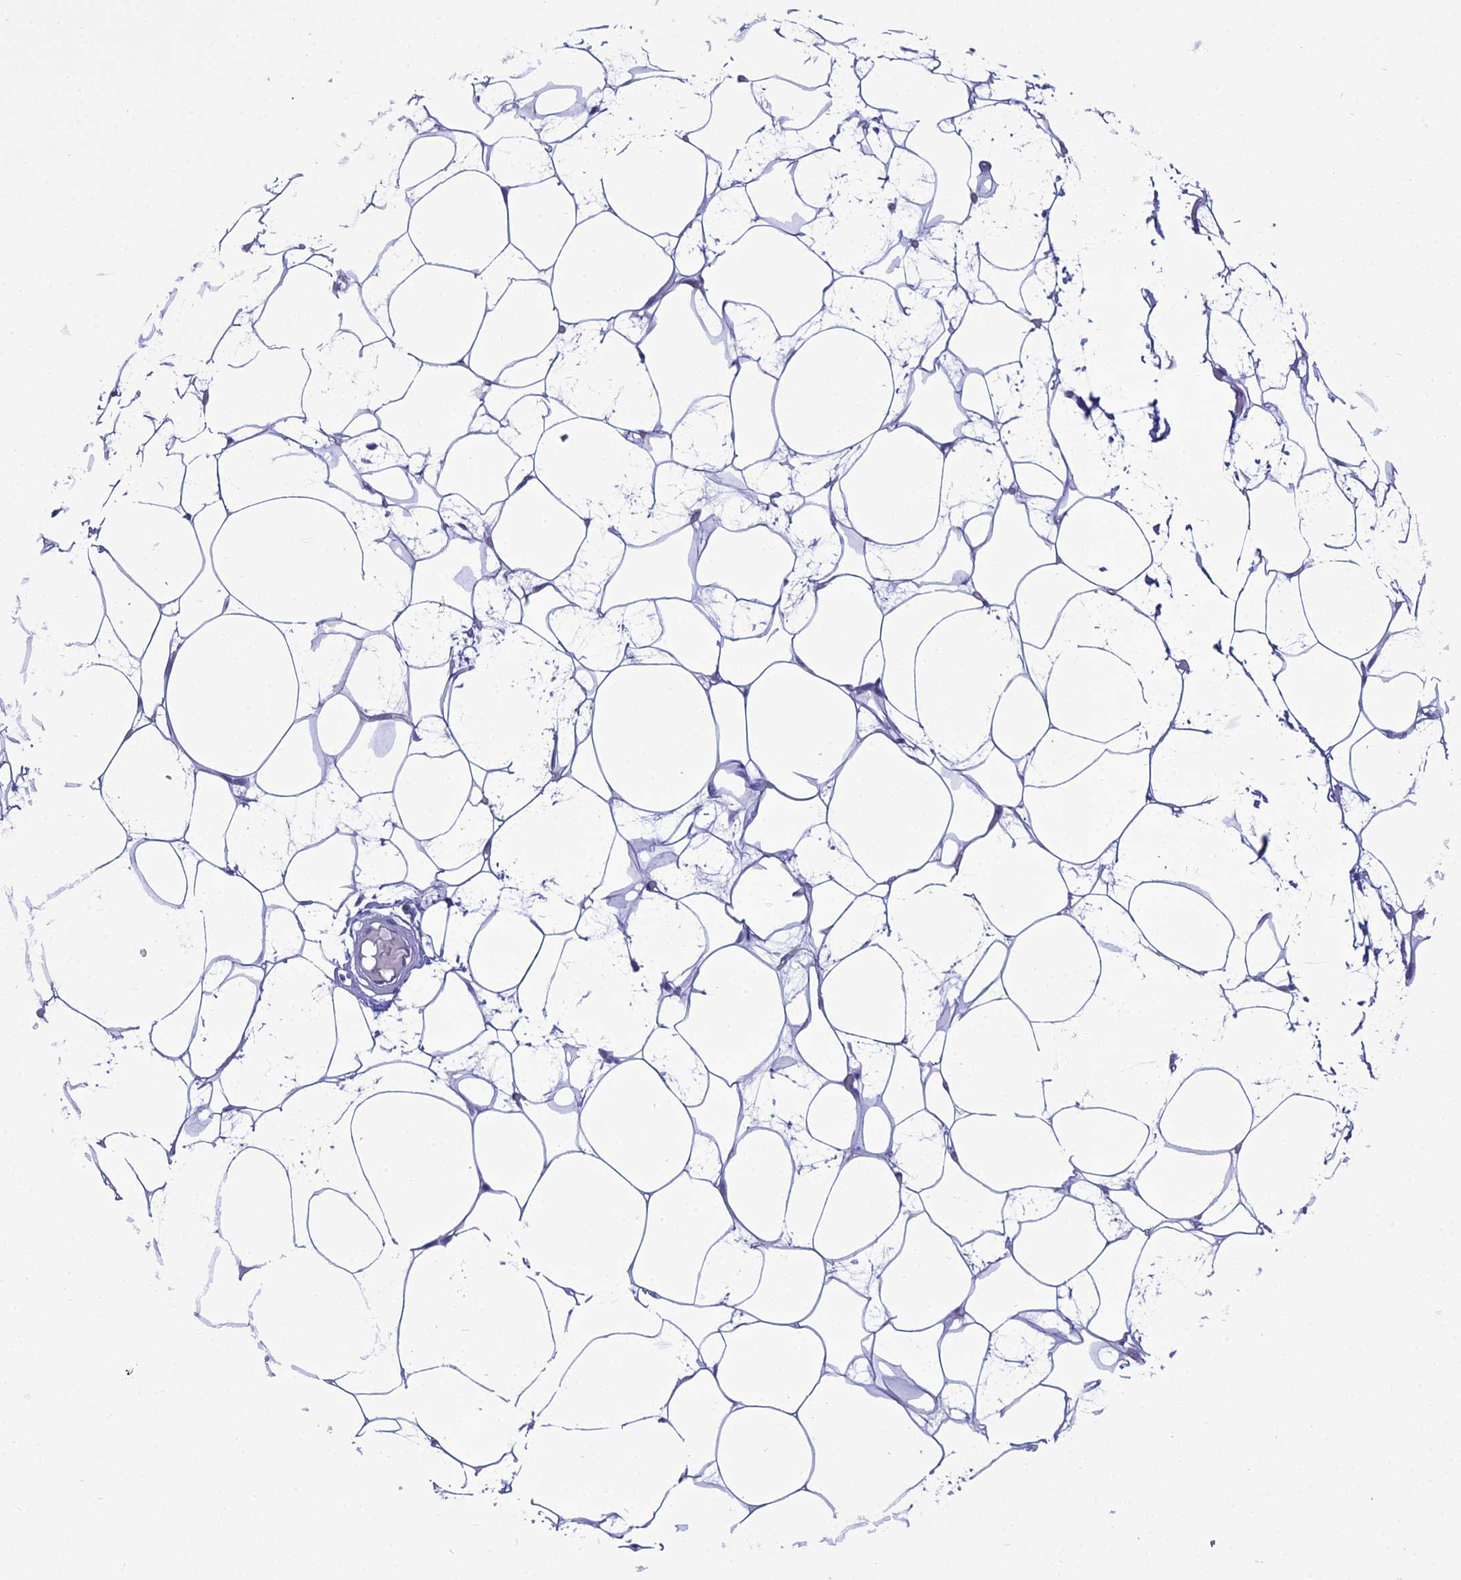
{"staining": {"intensity": "negative", "quantity": "none", "location": "none"}, "tissue": "adipose tissue", "cell_type": "Adipocytes", "image_type": "normal", "snomed": [{"axis": "morphology", "description": "Normal tissue, NOS"}, {"axis": "topography", "description": "Breast"}], "caption": "Image shows no protein expression in adipocytes of benign adipose tissue.", "gene": "CRB2", "patient": {"sex": "female", "age": 23}}